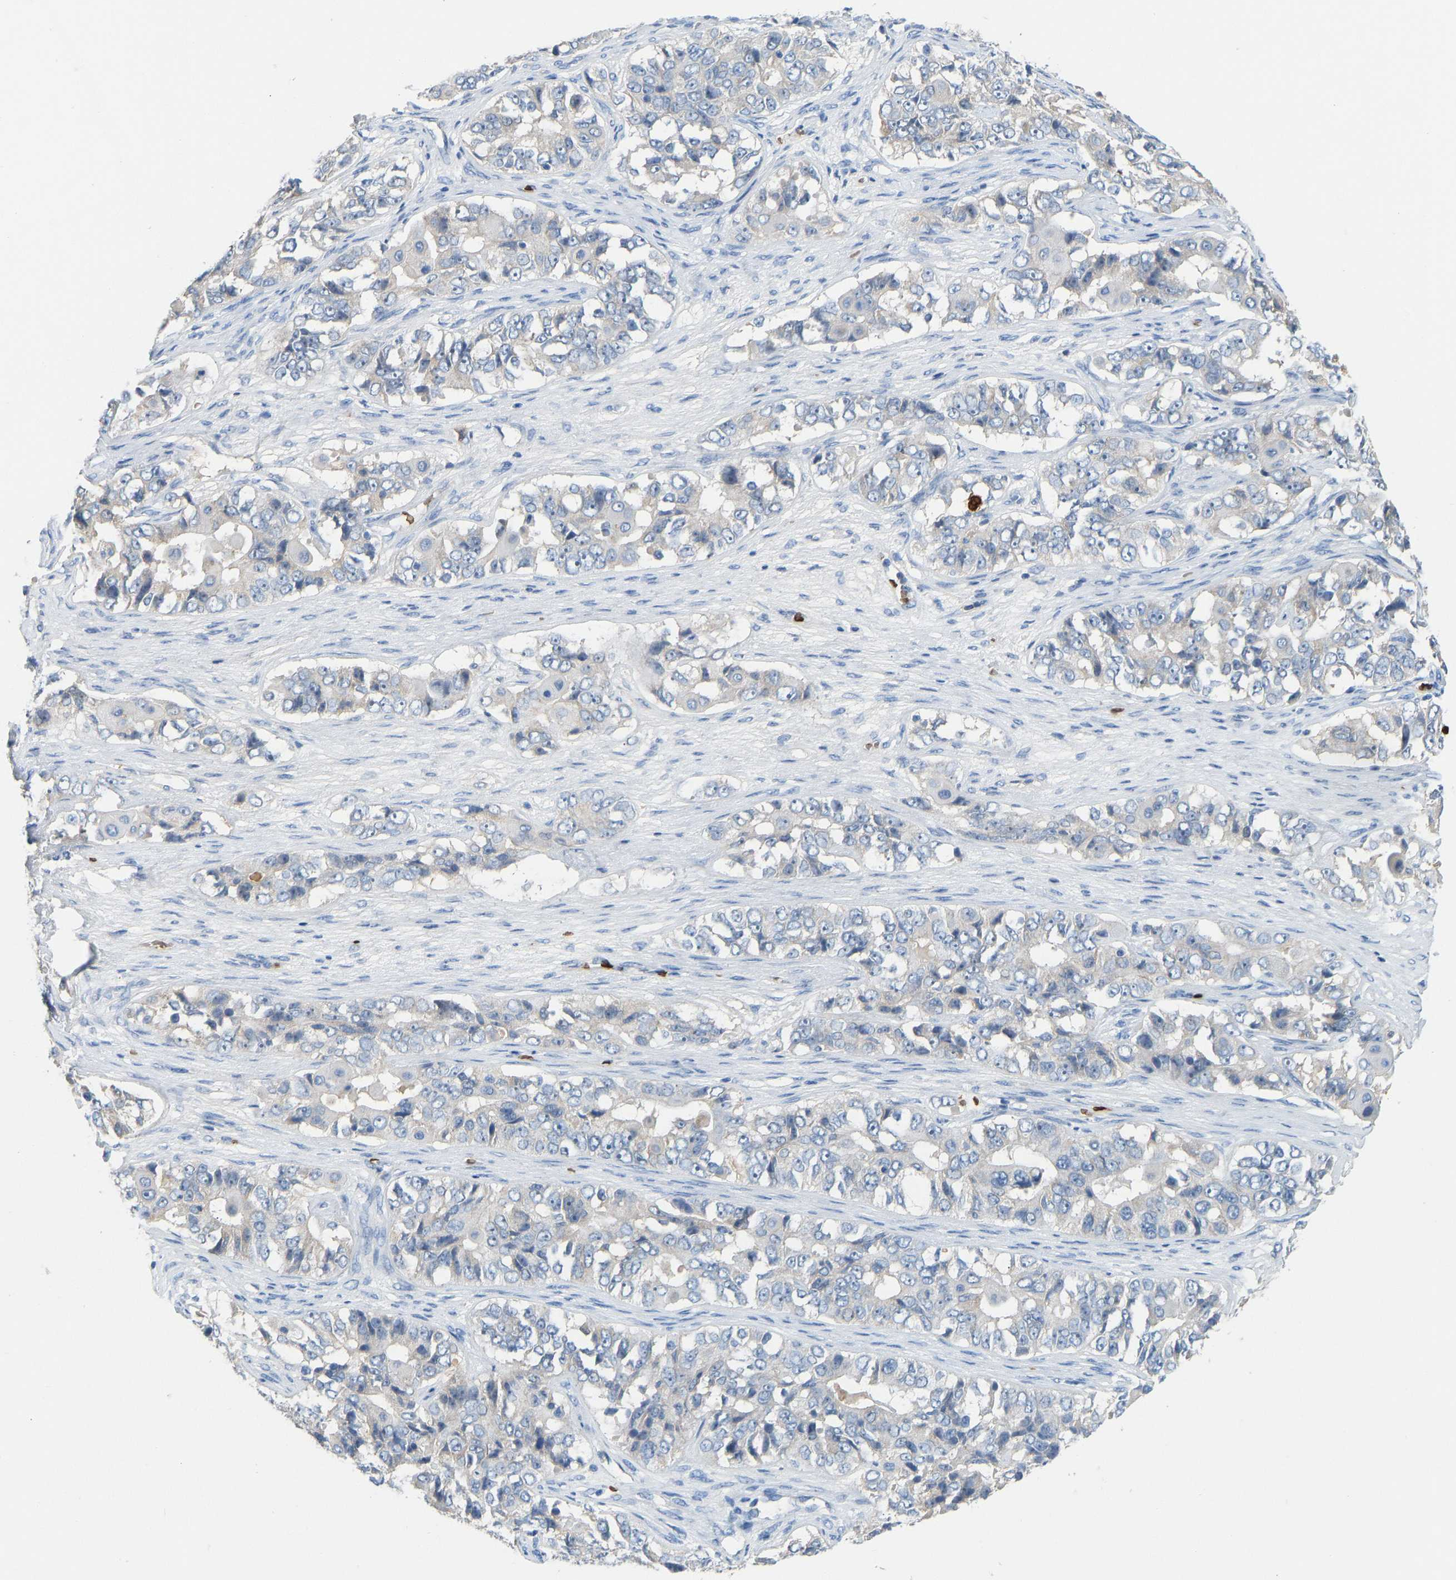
{"staining": {"intensity": "negative", "quantity": "none", "location": "none"}, "tissue": "ovarian cancer", "cell_type": "Tumor cells", "image_type": "cancer", "snomed": [{"axis": "morphology", "description": "Carcinoma, endometroid"}, {"axis": "topography", "description": "Ovary"}], "caption": "DAB immunohistochemical staining of human ovarian cancer shows no significant expression in tumor cells. The staining was performed using DAB (3,3'-diaminobenzidine) to visualize the protein expression in brown, while the nuclei were stained in blue with hematoxylin (Magnification: 20x).", "gene": "PIGS", "patient": {"sex": "female", "age": 51}}